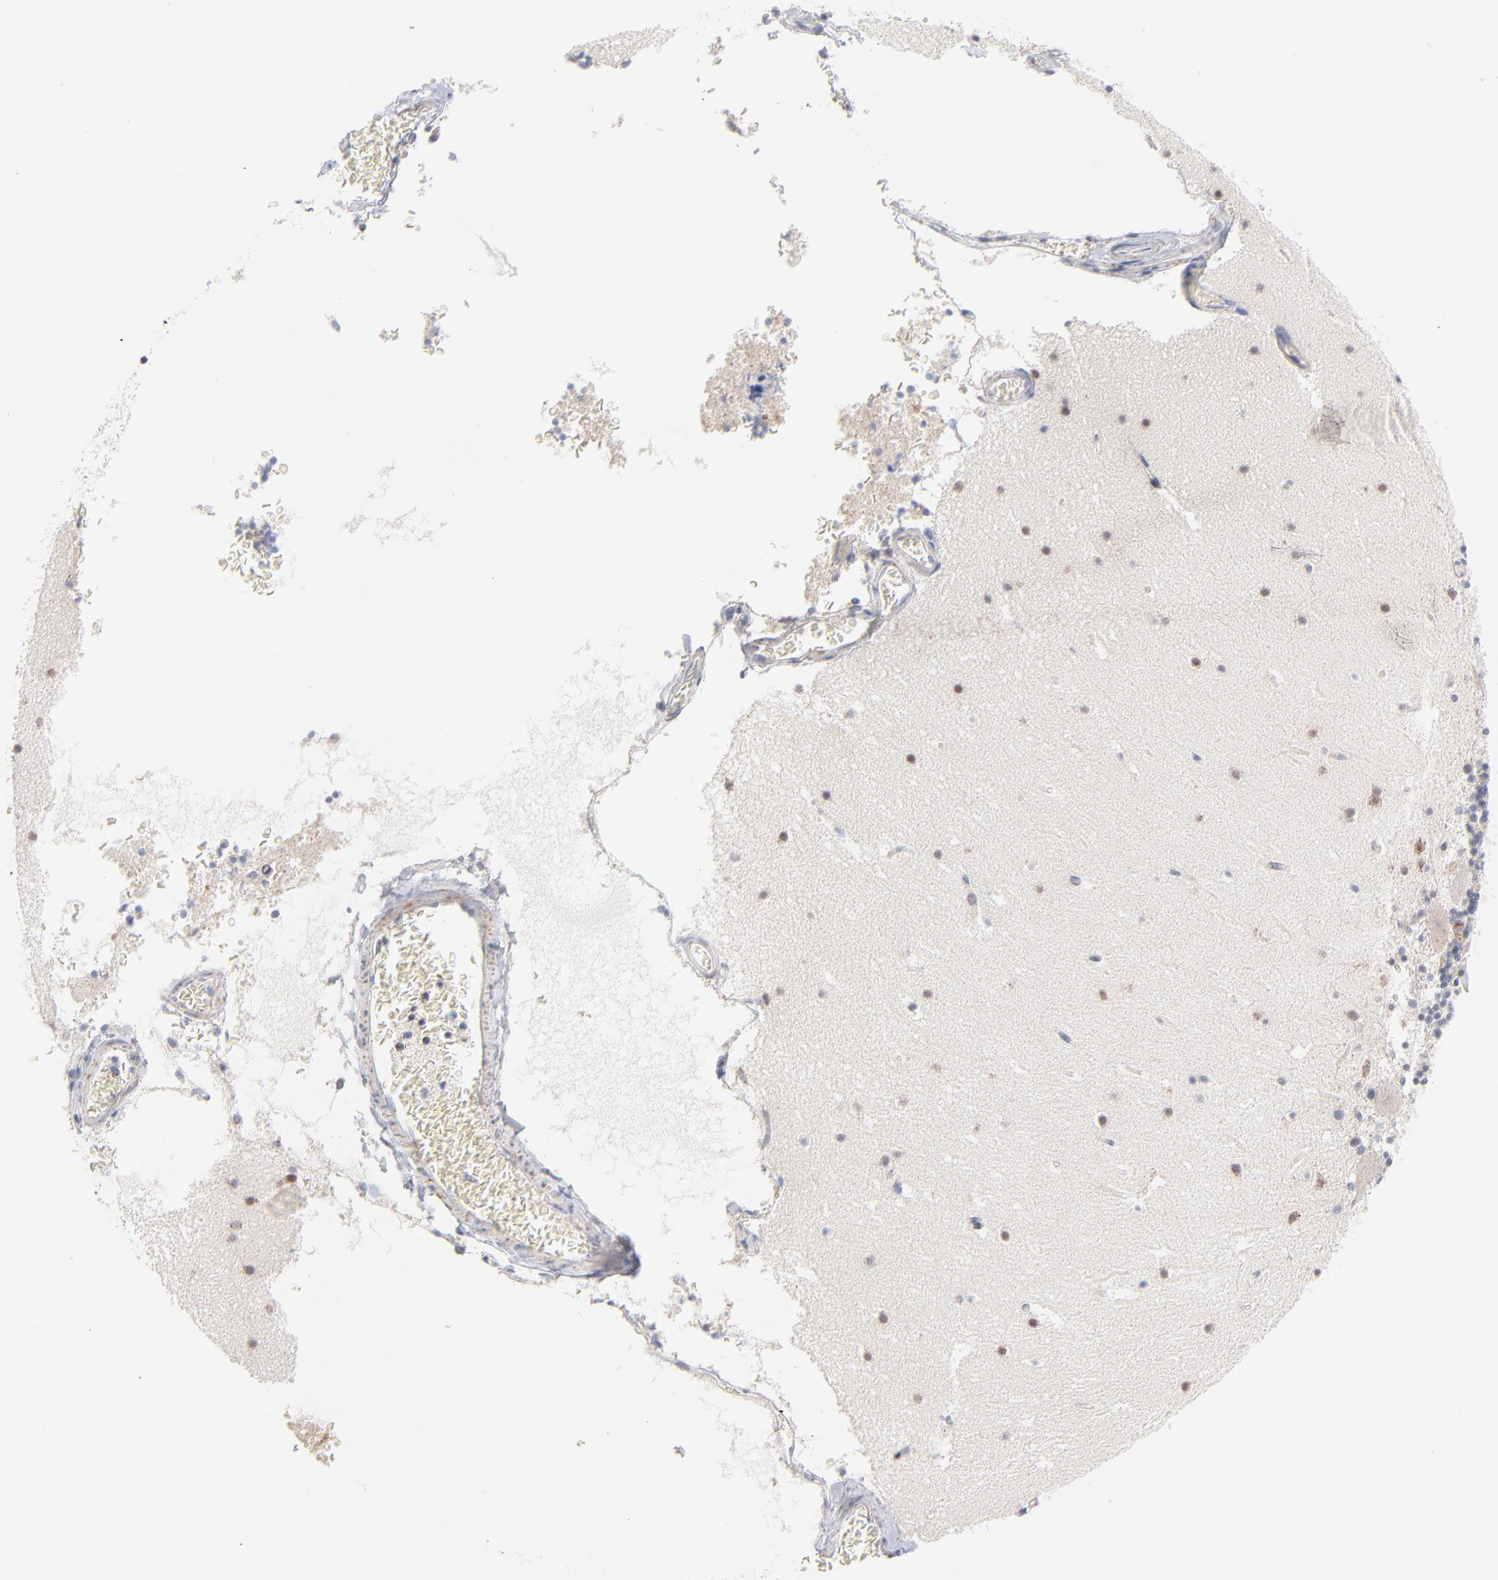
{"staining": {"intensity": "negative", "quantity": "none", "location": "none"}, "tissue": "cerebellum", "cell_type": "Cells in granular layer", "image_type": "normal", "snomed": [{"axis": "morphology", "description": "Normal tissue, NOS"}, {"axis": "topography", "description": "Cerebellum"}], "caption": "Micrograph shows no significant protein positivity in cells in granular layer of normal cerebellum.", "gene": "MRPL58", "patient": {"sex": "male", "age": 45}}